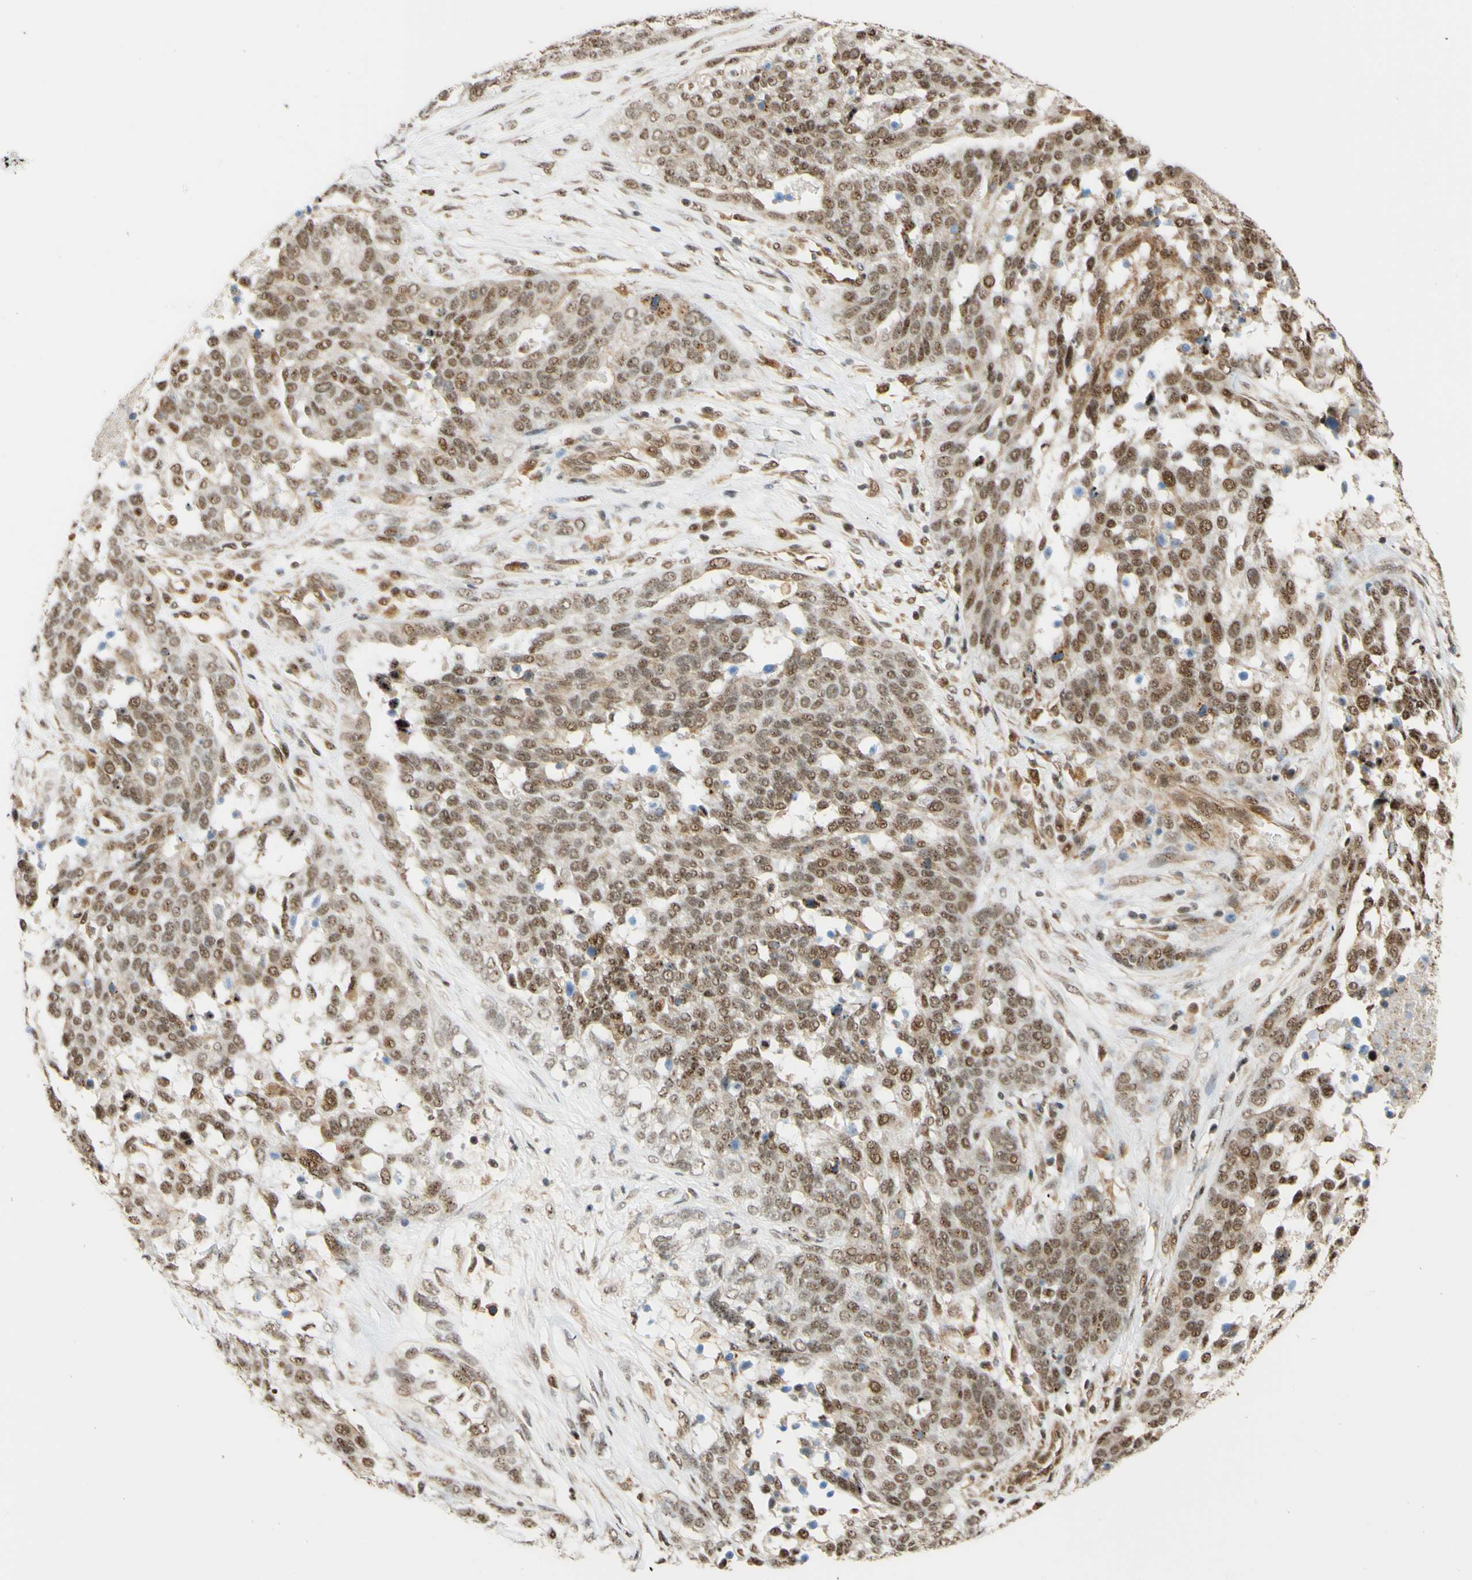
{"staining": {"intensity": "moderate", "quantity": ">75%", "location": "nuclear"}, "tissue": "ovarian cancer", "cell_type": "Tumor cells", "image_type": "cancer", "snomed": [{"axis": "morphology", "description": "Cystadenocarcinoma, serous, NOS"}, {"axis": "topography", "description": "Ovary"}], "caption": "There is medium levels of moderate nuclear expression in tumor cells of ovarian serous cystadenocarcinoma, as demonstrated by immunohistochemical staining (brown color).", "gene": "SAP18", "patient": {"sex": "female", "age": 44}}